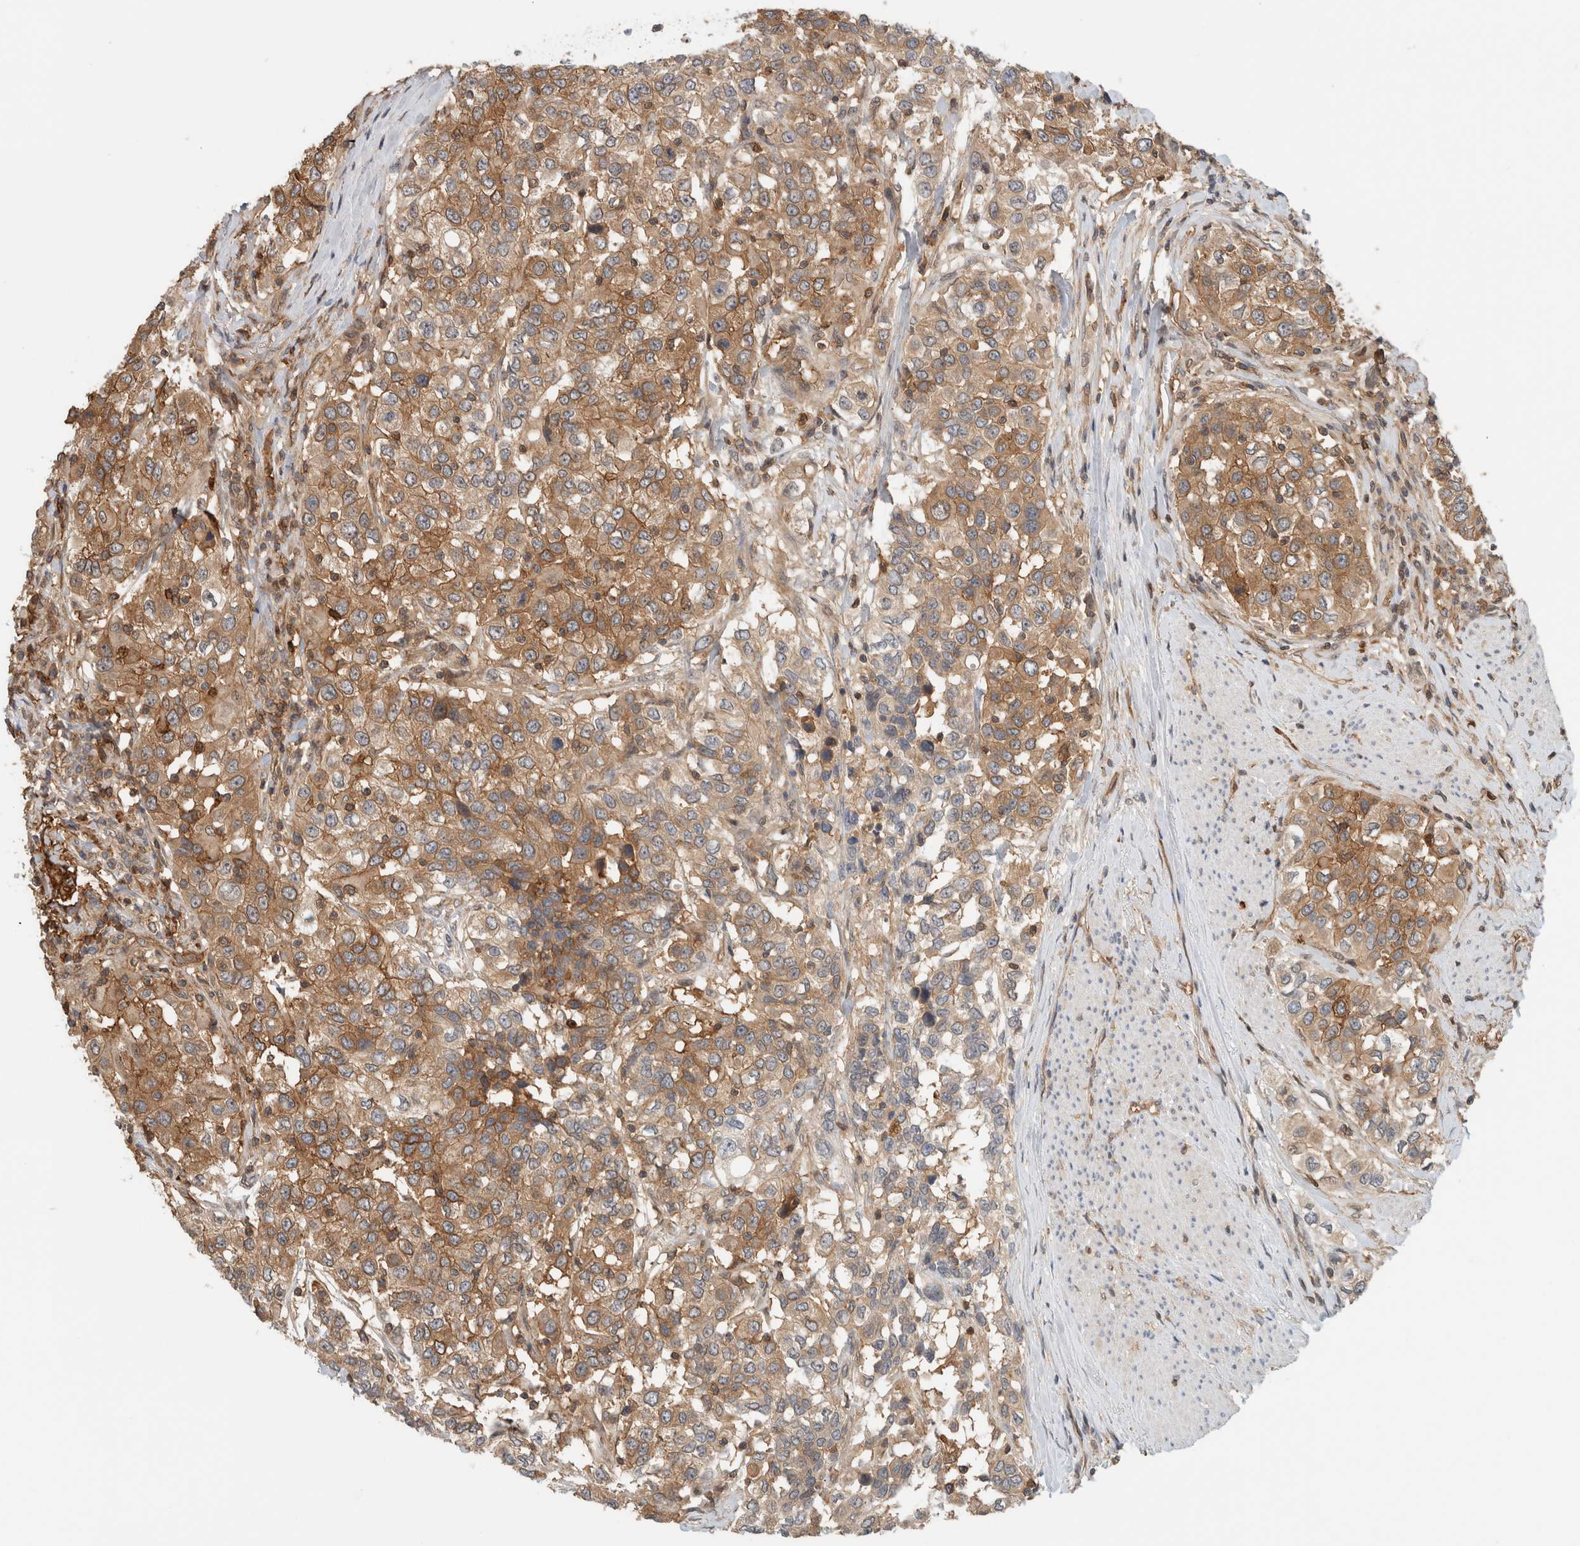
{"staining": {"intensity": "moderate", "quantity": ">75%", "location": "cytoplasmic/membranous"}, "tissue": "urothelial cancer", "cell_type": "Tumor cells", "image_type": "cancer", "snomed": [{"axis": "morphology", "description": "Urothelial carcinoma, High grade"}, {"axis": "topography", "description": "Urinary bladder"}], "caption": "The photomicrograph exhibits immunohistochemical staining of urothelial carcinoma (high-grade). There is moderate cytoplasmic/membranous expression is seen in approximately >75% of tumor cells.", "gene": "PFDN4", "patient": {"sex": "female", "age": 80}}